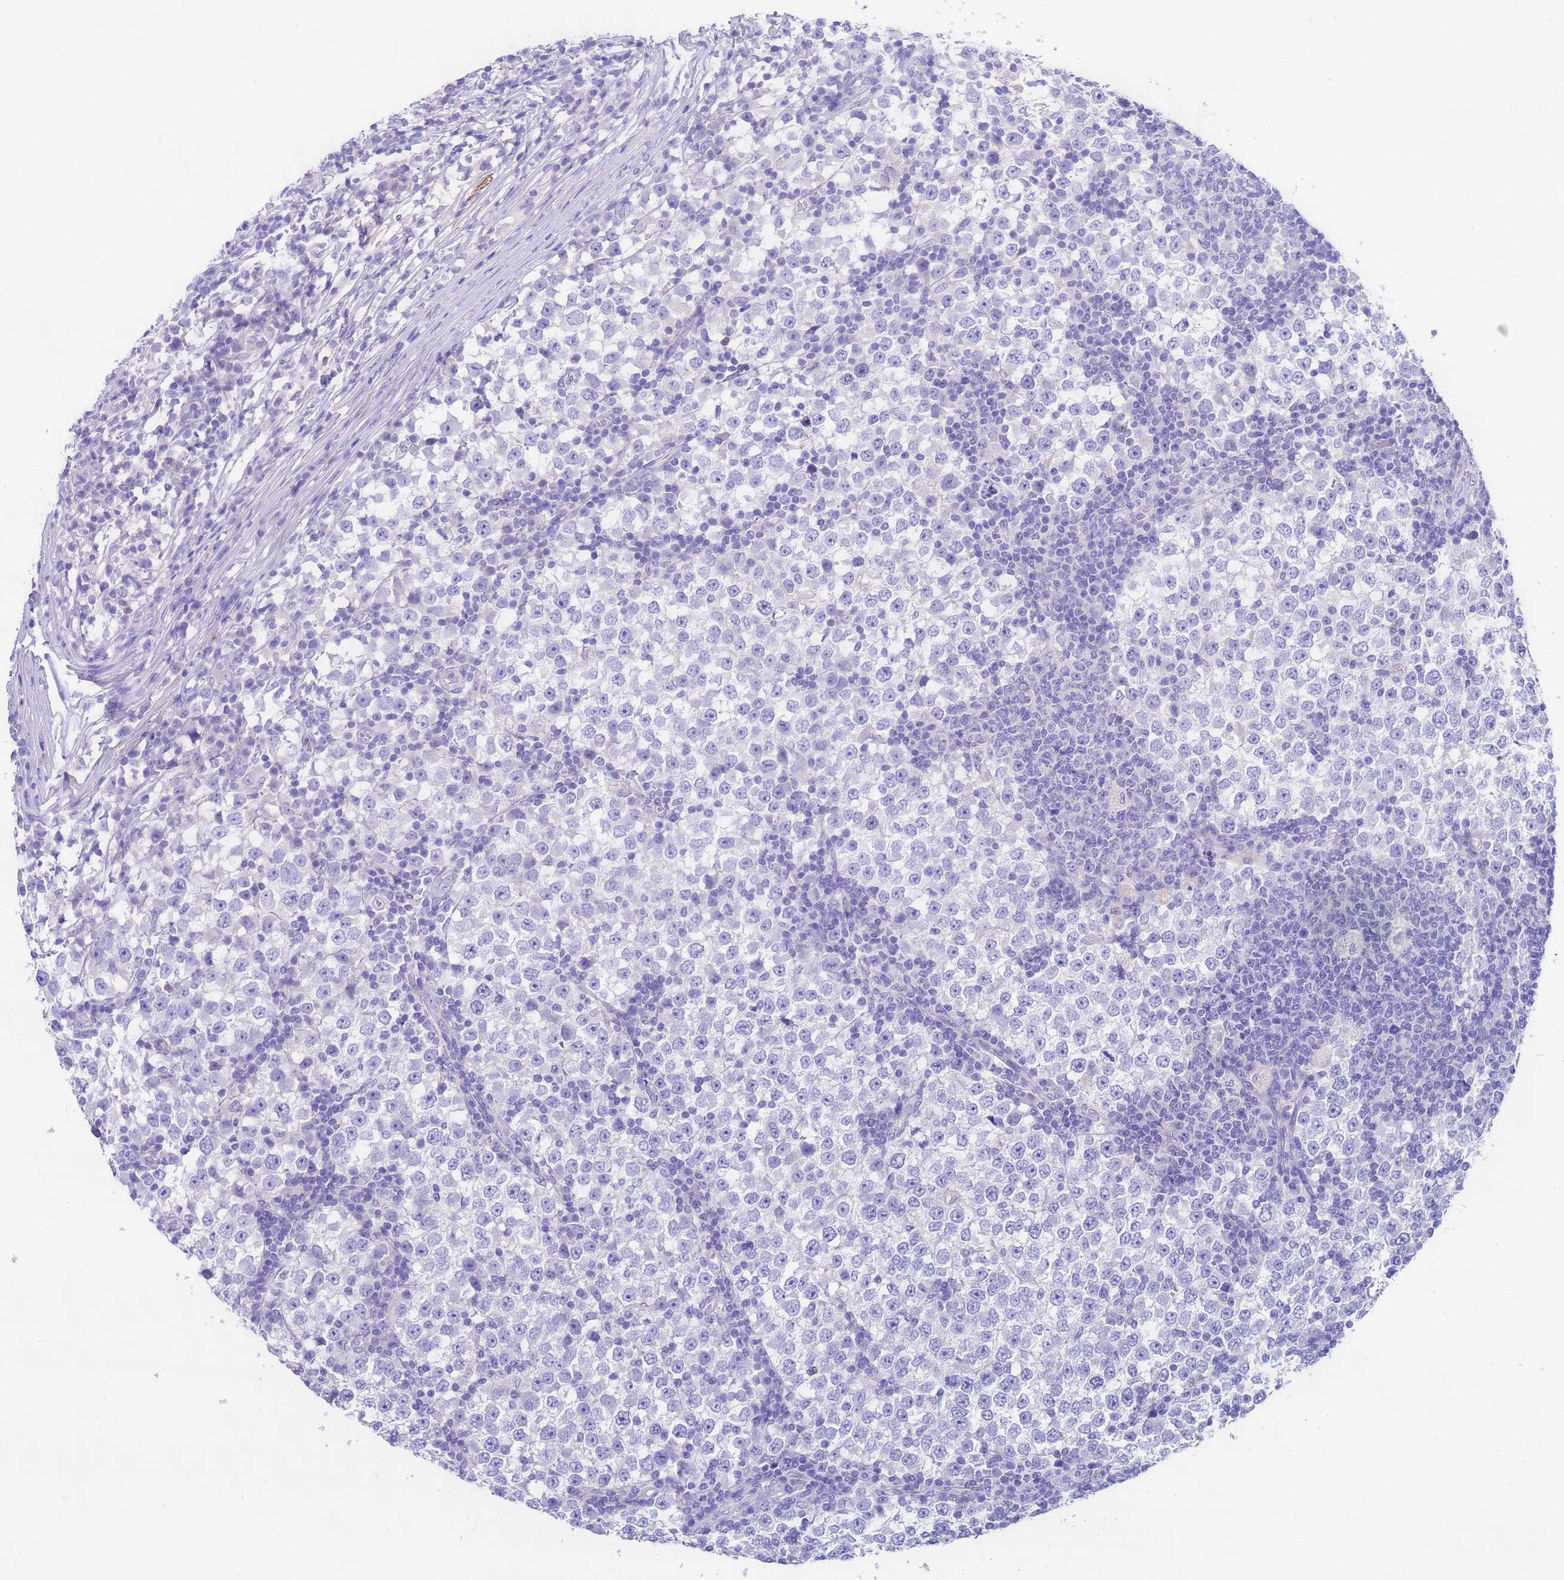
{"staining": {"intensity": "negative", "quantity": "none", "location": "none"}, "tissue": "testis cancer", "cell_type": "Tumor cells", "image_type": "cancer", "snomed": [{"axis": "morphology", "description": "Seminoma, NOS"}, {"axis": "topography", "description": "Testis"}], "caption": "DAB (3,3'-diaminobenzidine) immunohistochemical staining of human testis cancer (seminoma) displays no significant positivity in tumor cells.", "gene": "USP38", "patient": {"sex": "male", "age": 65}}